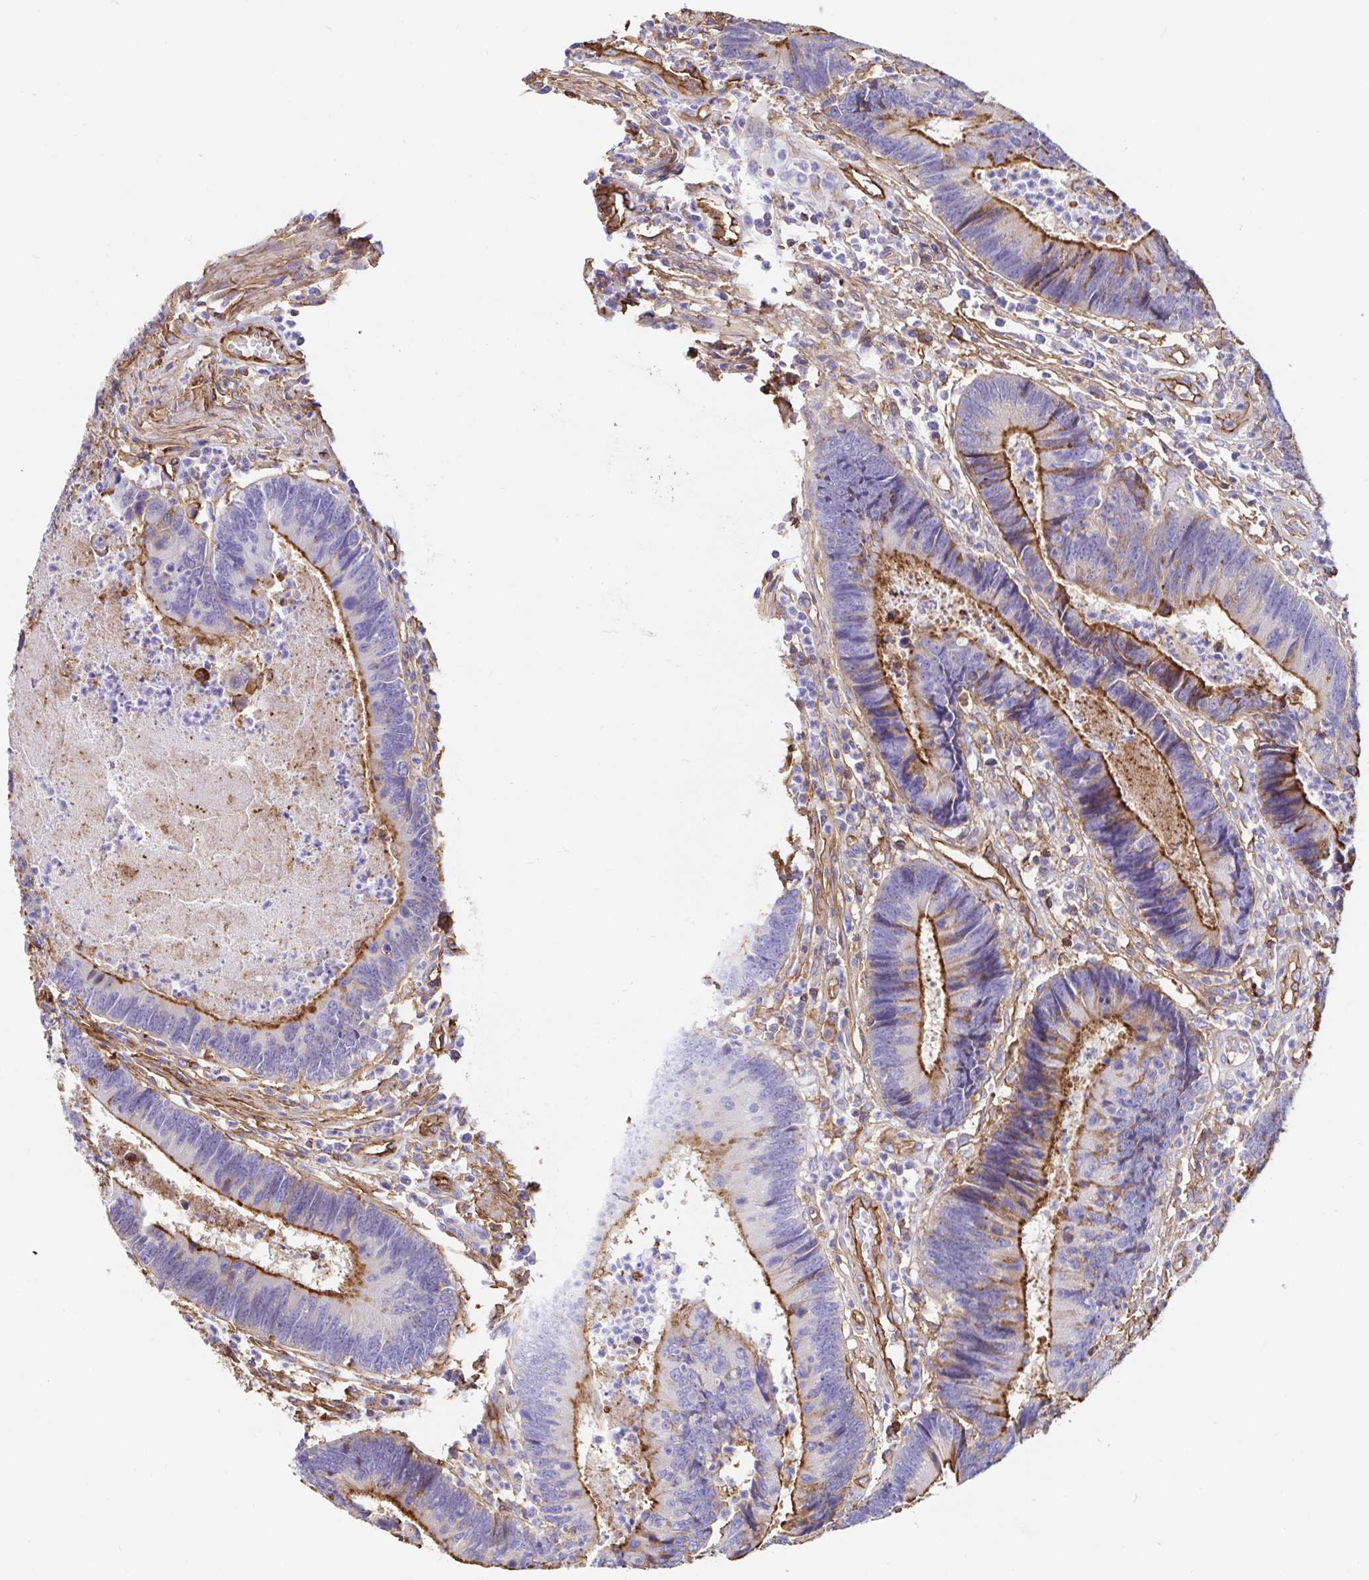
{"staining": {"intensity": "moderate", "quantity": "25%-75%", "location": "cytoplasmic/membranous"}, "tissue": "colorectal cancer", "cell_type": "Tumor cells", "image_type": "cancer", "snomed": [{"axis": "morphology", "description": "Adenocarcinoma, NOS"}, {"axis": "topography", "description": "Colon"}], "caption": "Tumor cells demonstrate medium levels of moderate cytoplasmic/membranous positivity in approximately 25%-75% of cells in human adenocarcinoma (colorectal).", "gene": "ANXA2", "patient": {"sex": "female", "age": 67}}